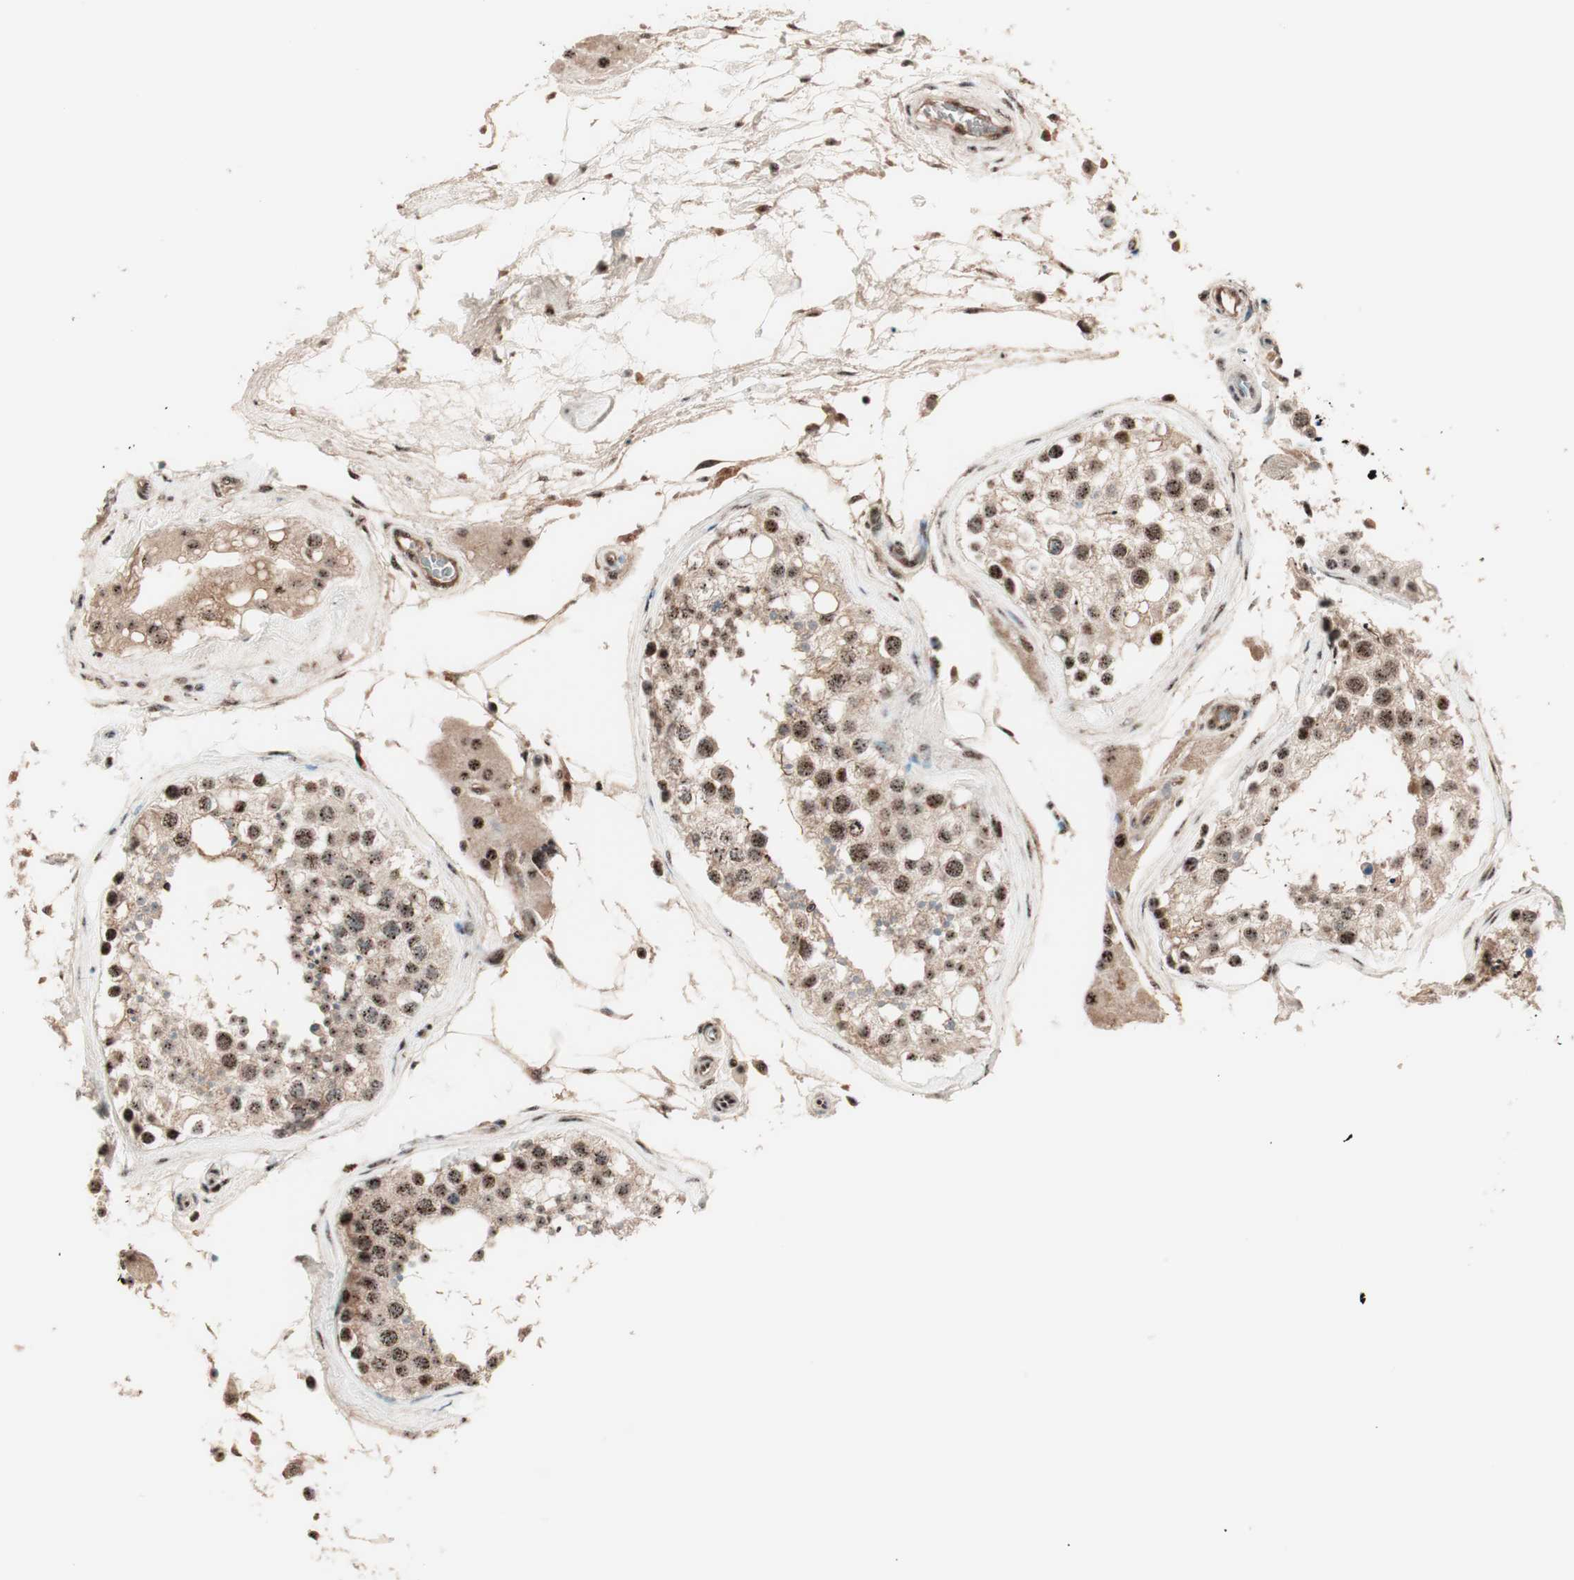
{"staining": {"intensity": "strong", "quantity": ">75%", "location": "cytoplasmic/membranous,nuclear"}, "tissue": "testis", "cell_type": "Cells in seminiferous ducts", "image_type": "normal", "snomed": [{"axis": "morphology", "description": "Normal tissue, NOS"}, {"axis": "topography", "description": "Testis"}], "caption": "A photomicrograph of testis stained for a protein reveals strong cytoplasmic/membranous,nuclear brown staining in cells in seminiferous ducts. (Brightfield microscopy of DAB IHC at high magnification).", "gene": "NR5A2", "patient": {"sex": "male", "age": 68}}